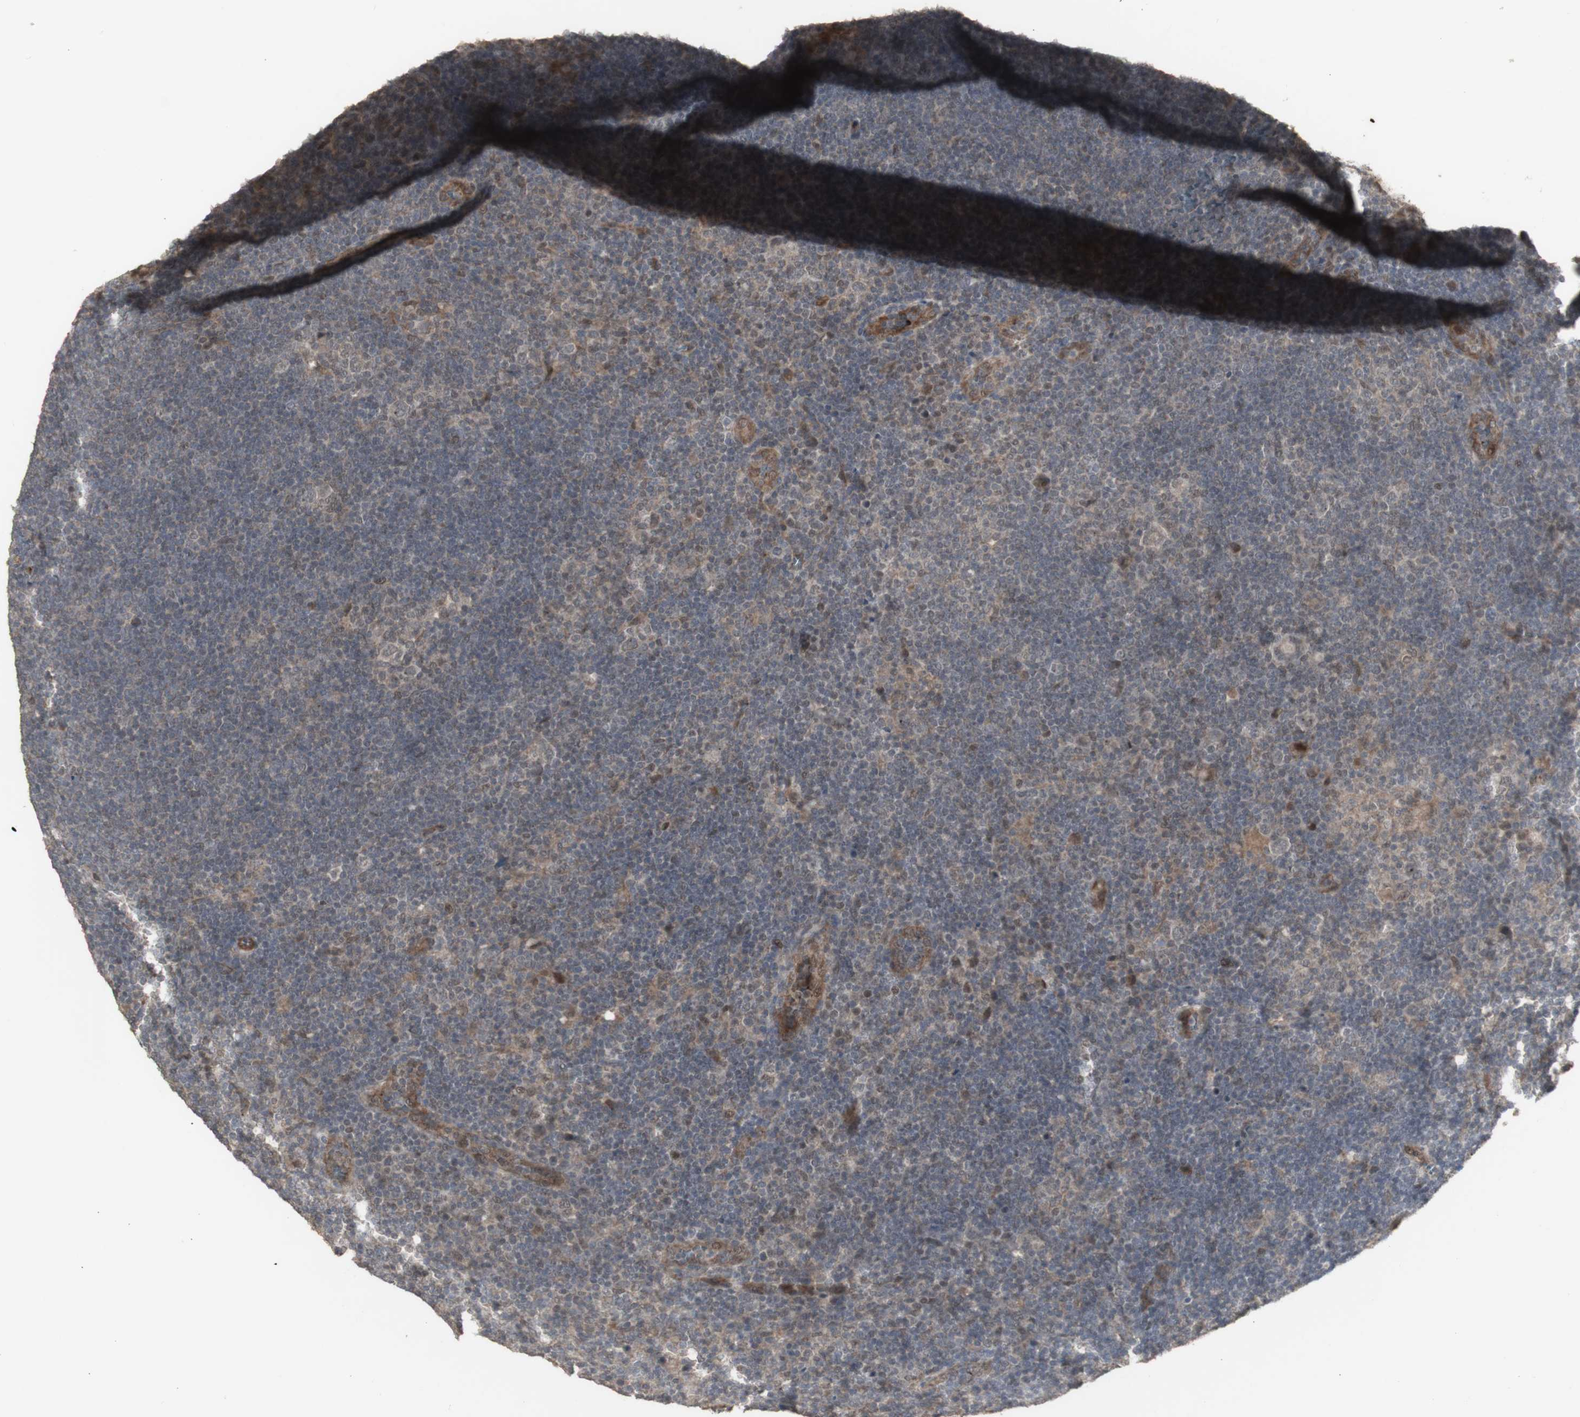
{"staining": {"intensity": "weak", "quantity": "<25%", "location": "cytoplasmic/membranous"}, "tissue": "lymphoma", "cell_type": "Tumor cells", "image_type": "cancer", "snomed": [{"axis": "morphology", "description": "Hodgkin's disease, NOS"}, {"axis": "topography", "description": "Lymph node"}], "caption": "Protein analysis of Hodgkin's disease reveals no significant expression in tumor cells. (DAB immunohistochemistry (IHC) visualized using brightfield microscopy, high magnification).", "gene": "ALOX12", "patient": {"sex": "female", "age": 57}}